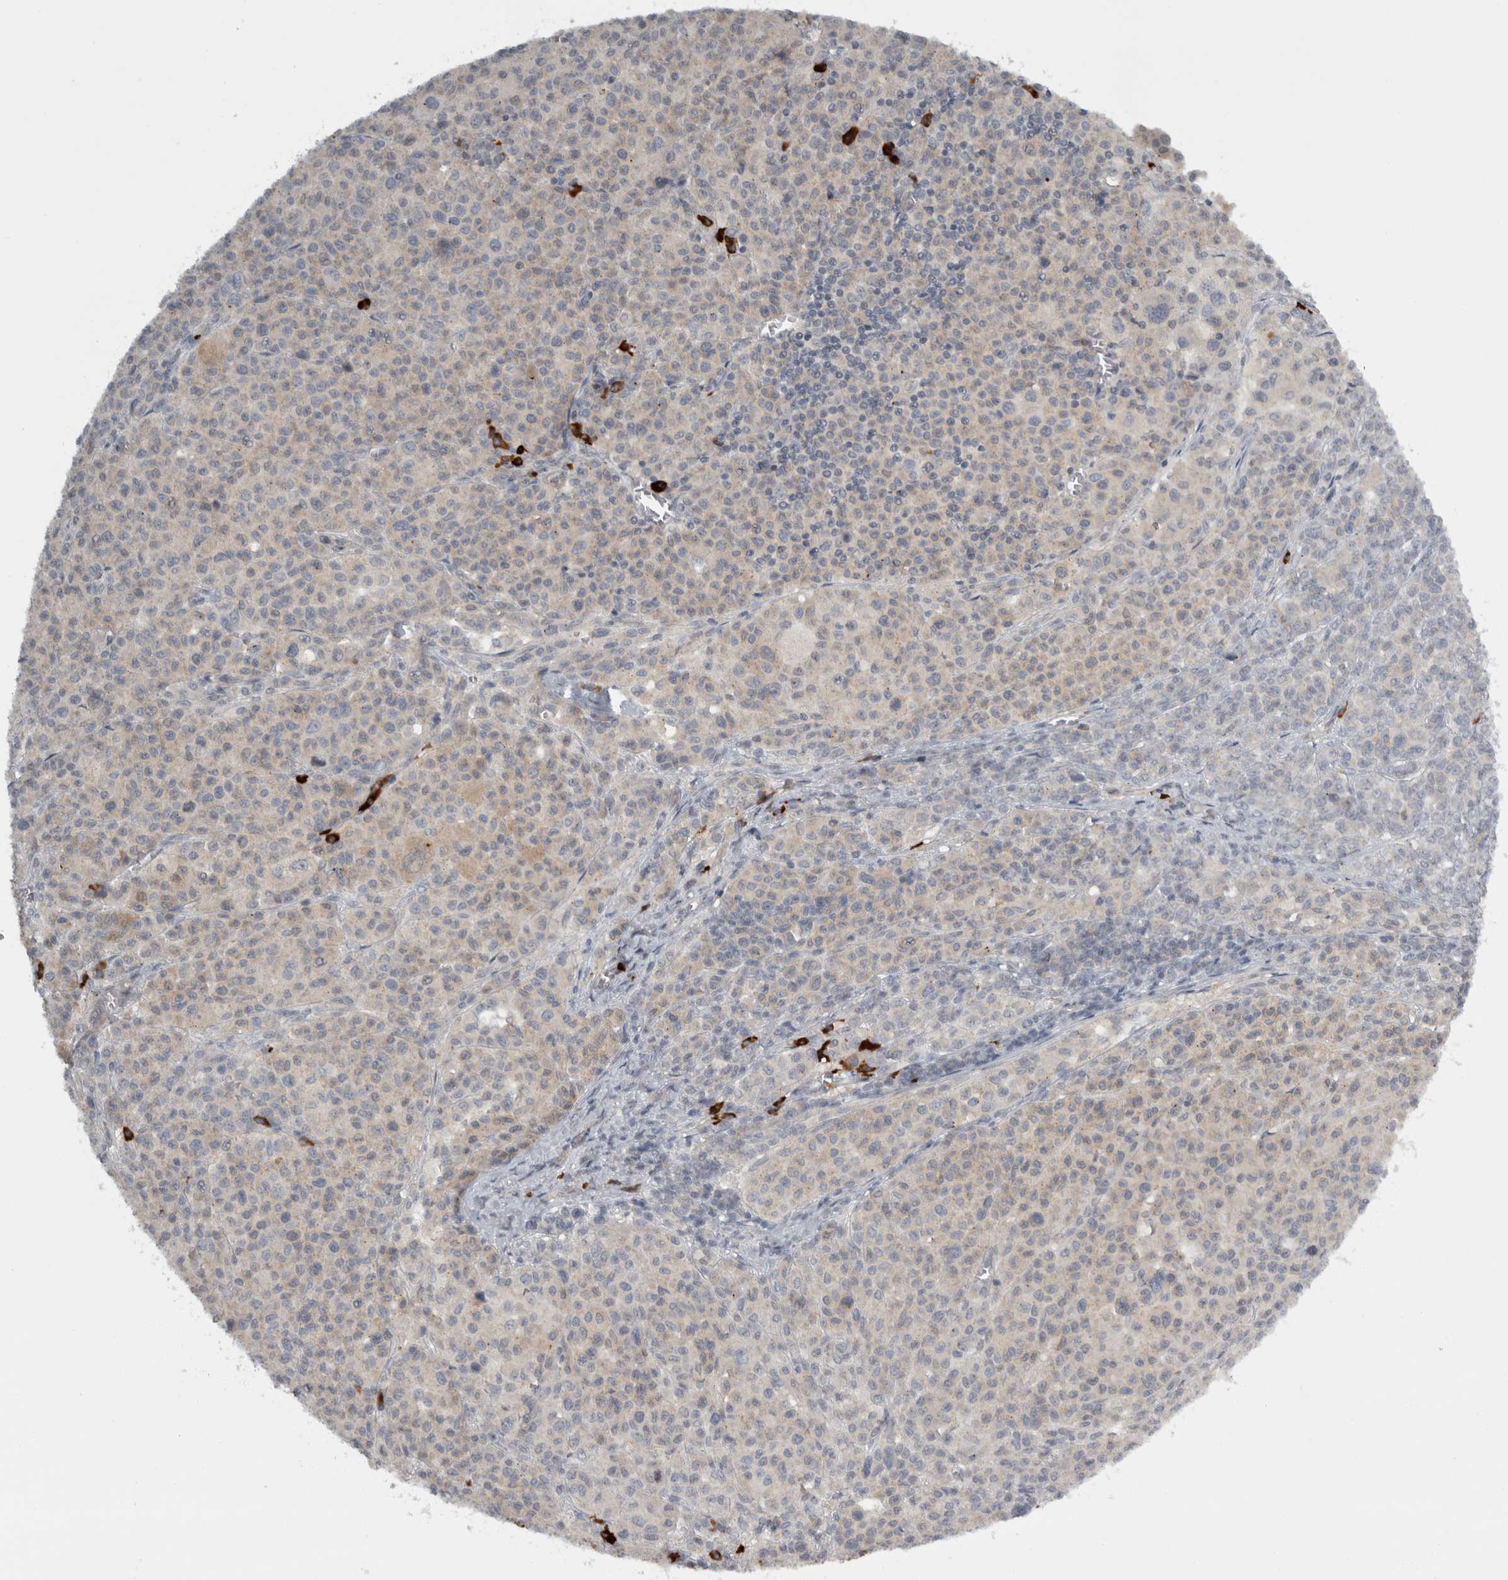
{"staining": {"intensity": "negative", "quantity": "none", "location": "none"}, "tissue": "melanoma", "cell_type": "Tumor cells", "image_type": "cancer", "snomed": [{"axis": "morphology", "description": "Malignant melanoma, Metastatic site"}, {"axis": "topography", "description": "Skin"}], "caption": "Image shows no protein positivity in tumor cells of melanoma tissue.", "gene": "SLCO5A1", "patient": {"sex": "female", "age": 74}}